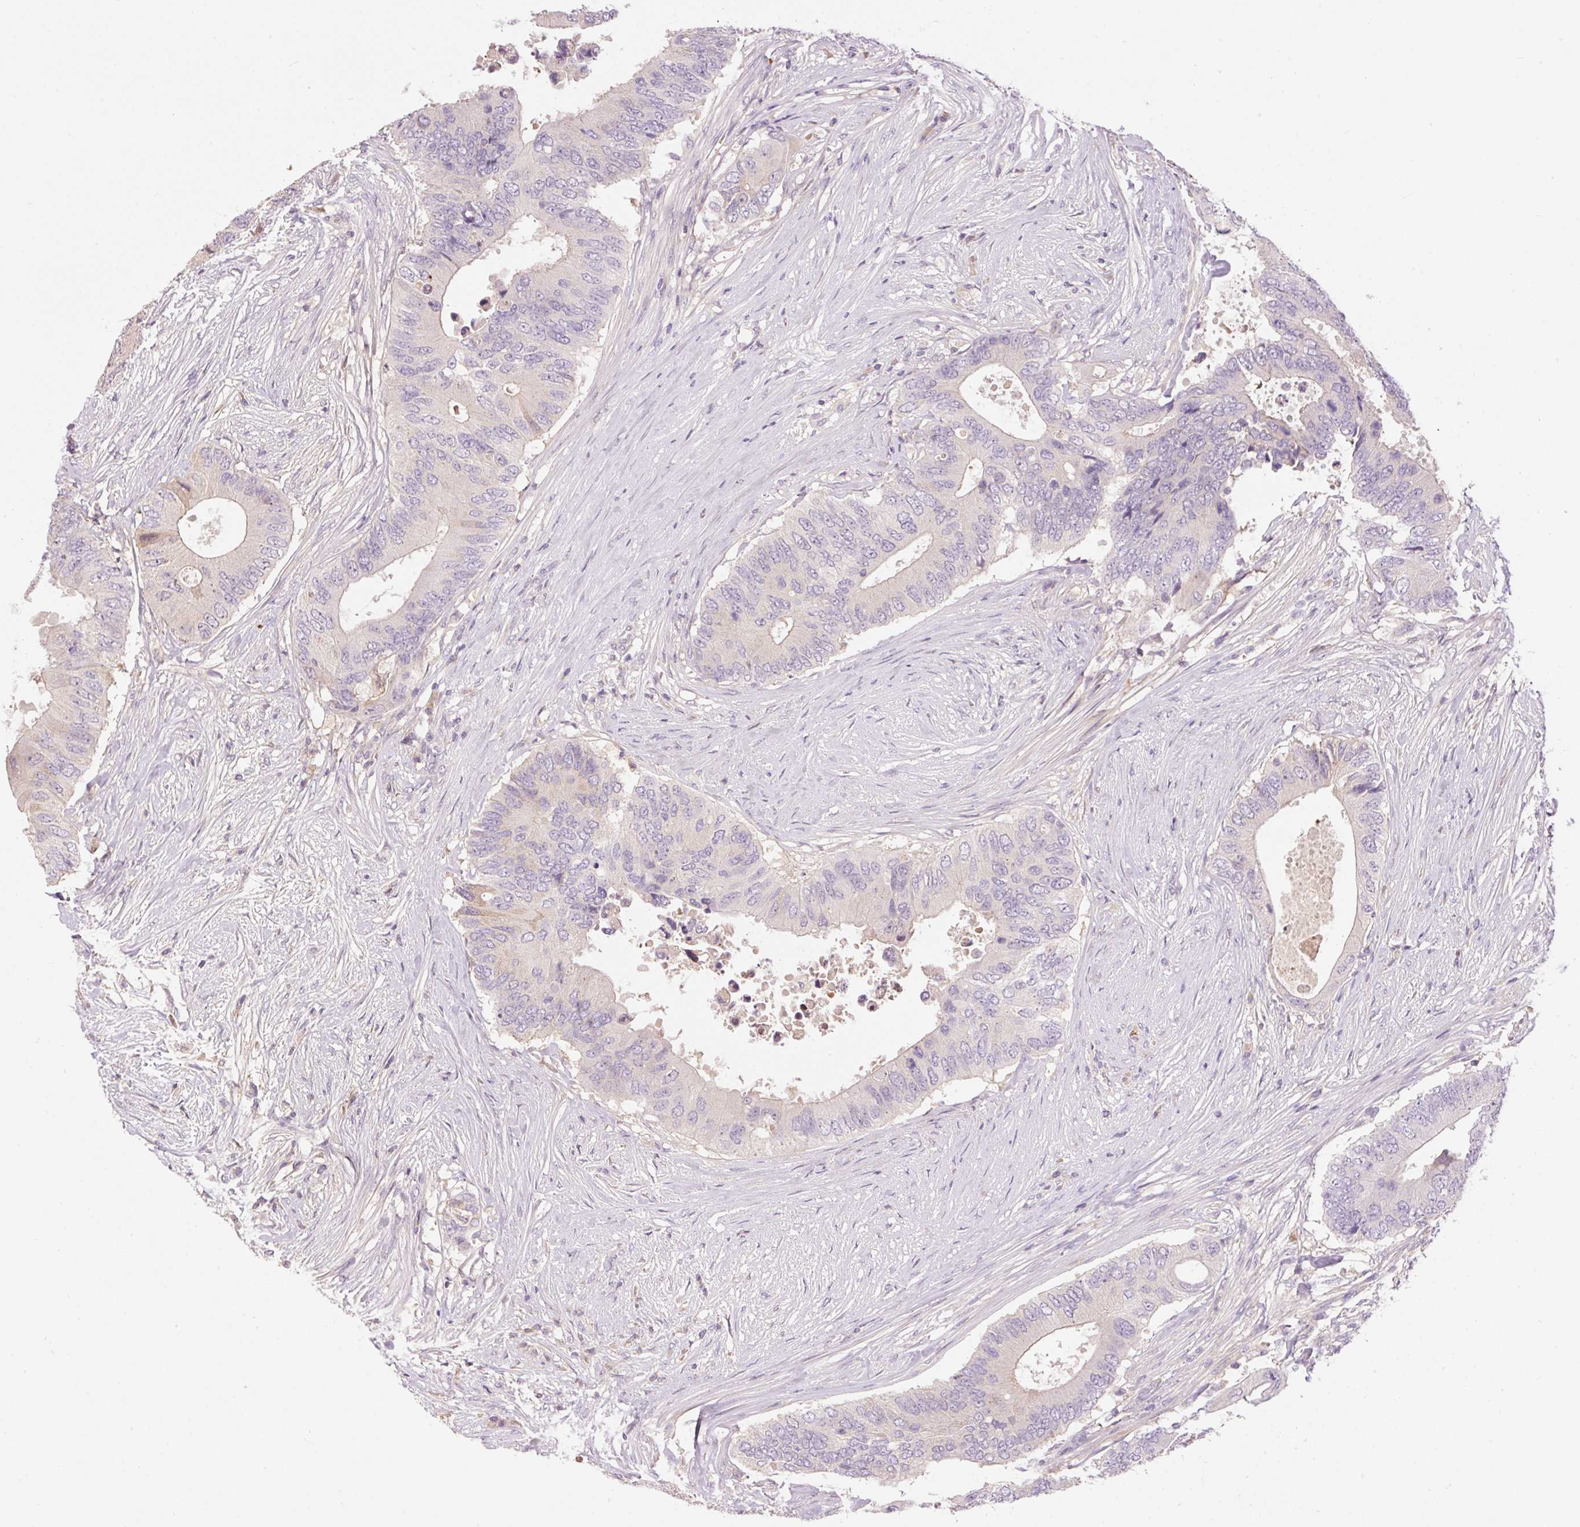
{"staining": {"intensity": "negative", "quantity": "none", "location": "none"}, "tissue": "colorectal cancer", "cell_type": "Tumor cells", "image_type": "cancer", "snomed": [{"axis": "morphology", "description": "Adenocarcinoma, NOS"}, {"axis": "topography", "description": "Colon"}], "caption": "Adenocarcinoma (colorectal) was stained to show a protein in brown. There is no significant expression in tumor cells.", "gene": "CMTM8", "patient": {"sex": "male", "age": 71}}